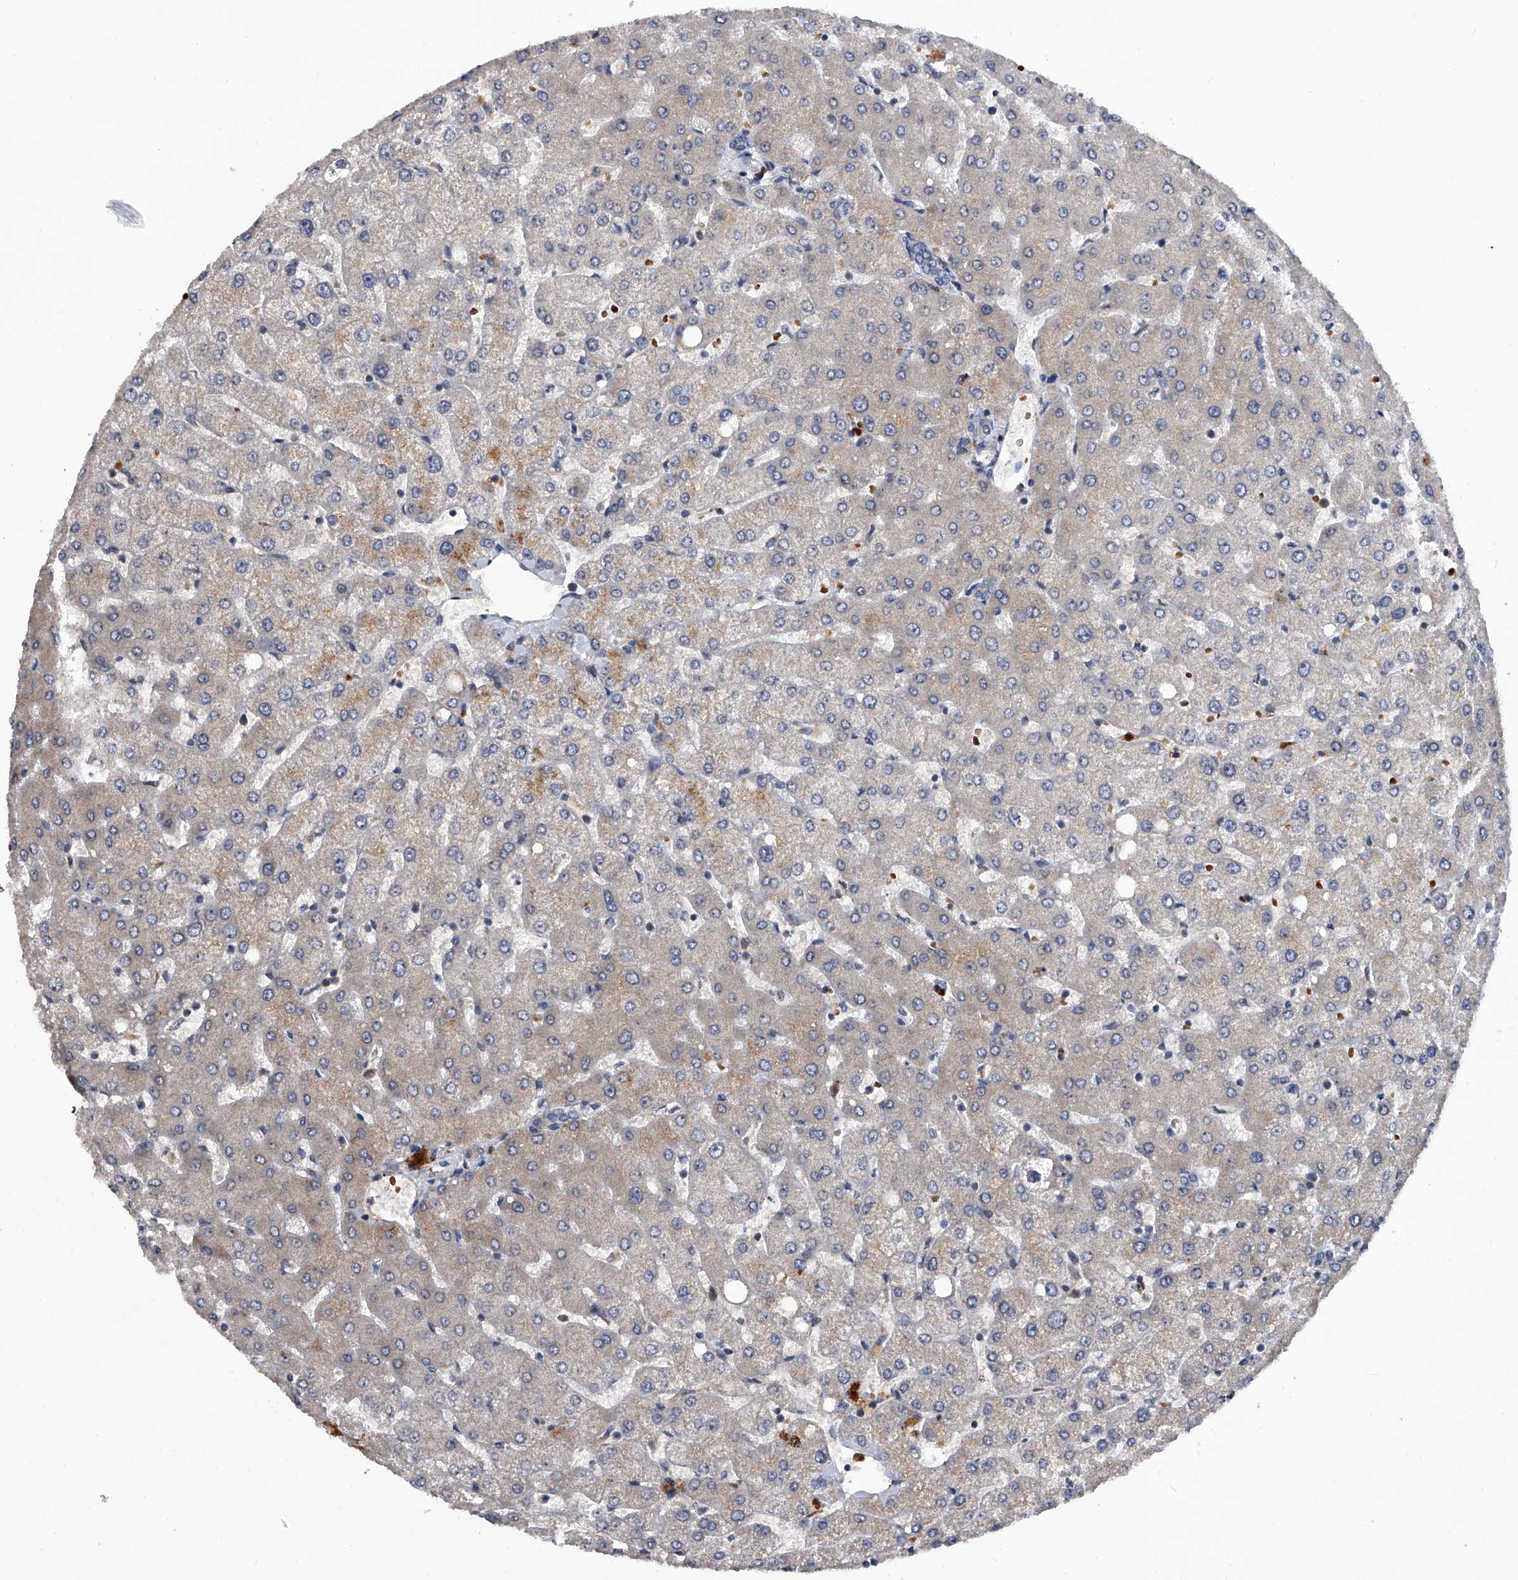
{"staining": {"intensity": "negative", "quantity": "none", "location": "none"}, "tissue": "liver", "cell_type": "Cholangiocytes", "image_type": "normal", "snomed": [{"axis": "morphology", "description": "Normal tissue, NOS"}, {"axis": "topography", "description": "Liver"}], "caption": "Immunohistochemistry (IHC) micrograph of unremarkable liver: liver stained with DAB (3,3'-diaminobenzidine) displays no significant protein staining in cholangiocytes.", "gene": "ZNF30", "patient": {"sex": "female", "age": 54}}